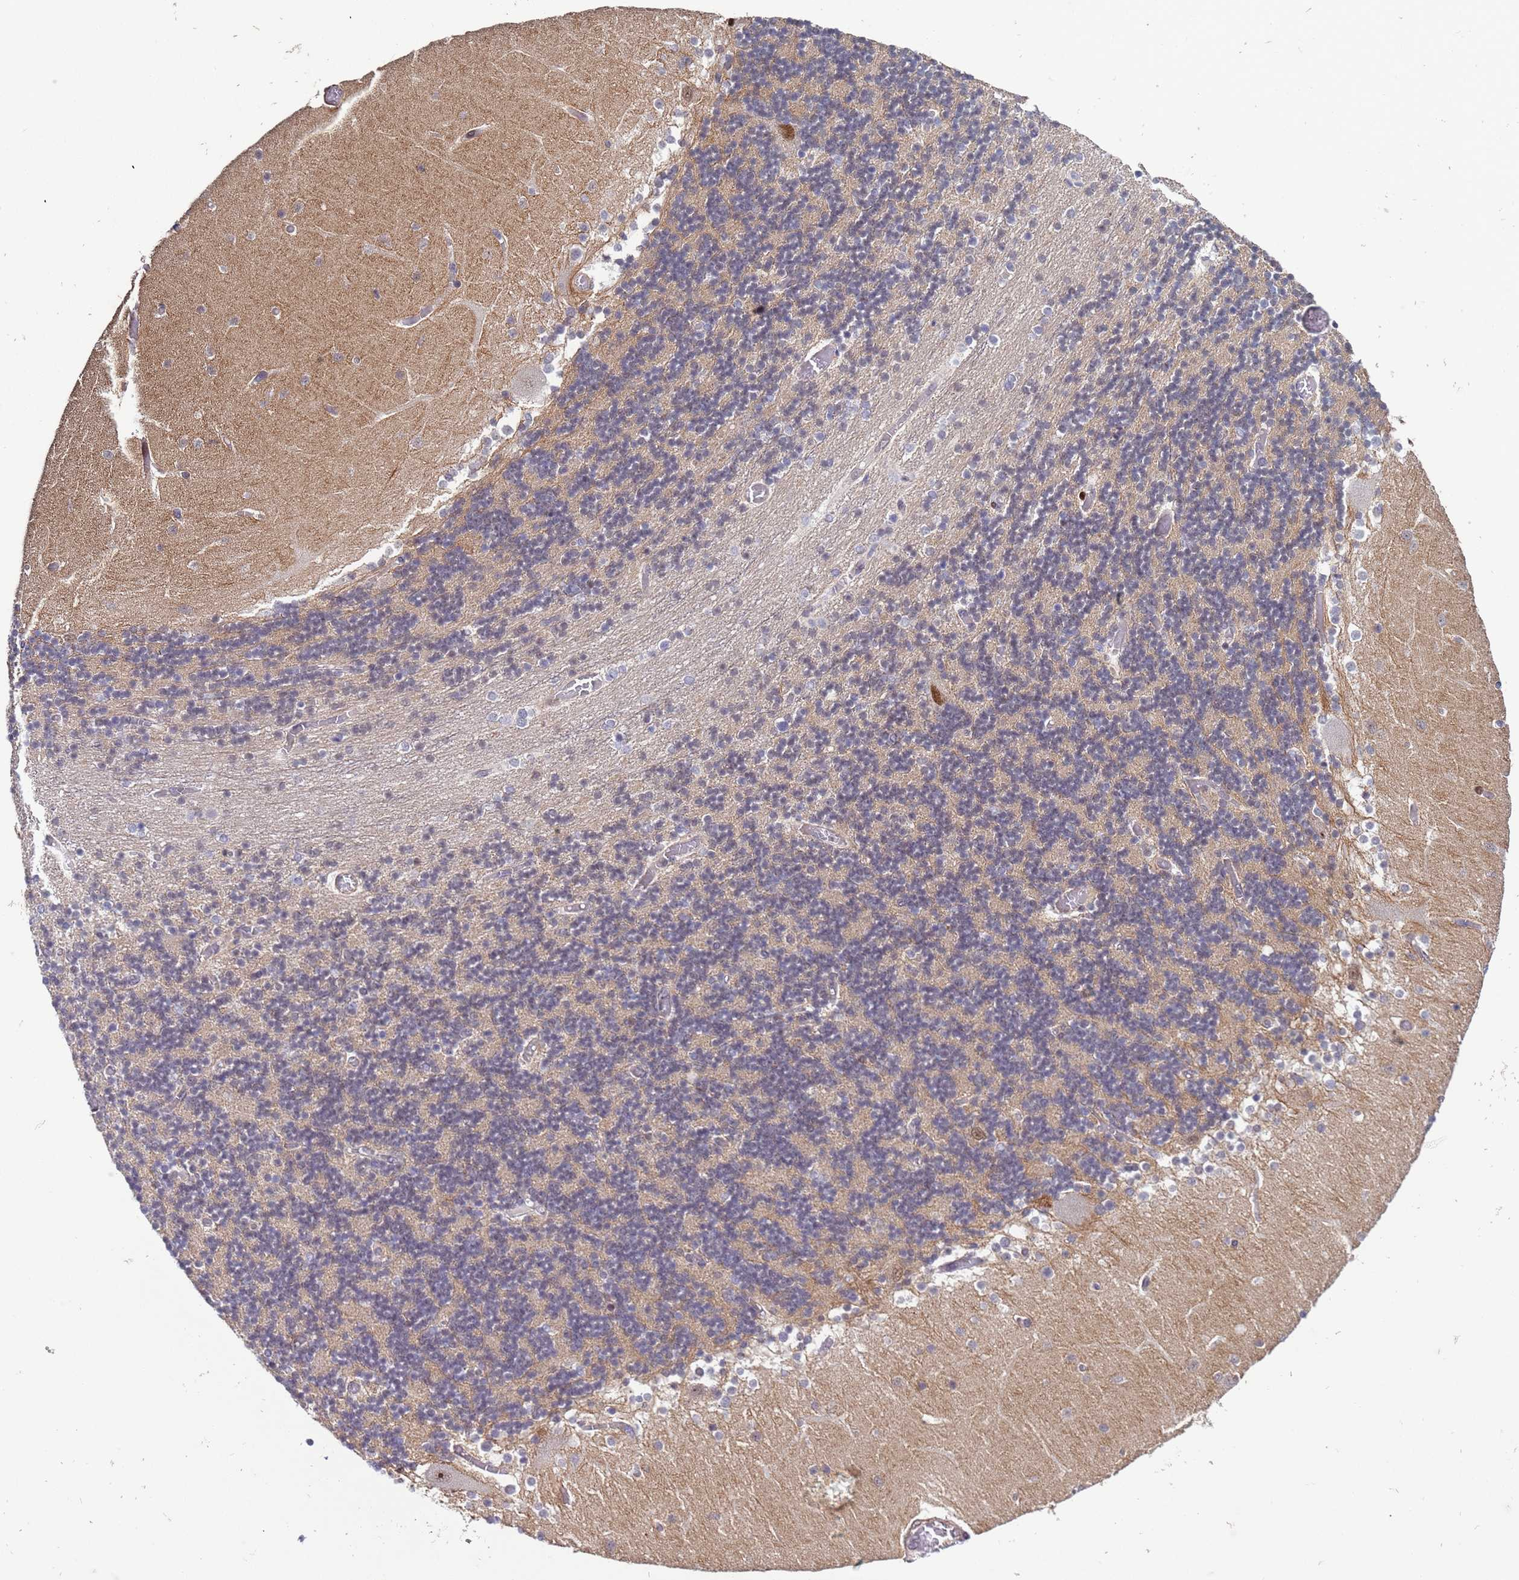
{"staining": {"intensity": "weak", "quantity": "<25%", "location": "cytoplasmic/membranous"}, "tissue": "cerebellum", "cell_type": "Cells in granular layer", "image_type": "normal", "snomed": [{"axis": "morphology", "description": "Normal tissue, NOS"}, {"axis": "topography", "description": "Cerebellum"}], "caption": "DAB immunohistochemical staining of normal cerebellum reveals no significant staining in cells in granular layer.", "gene": "SHC3", "patient": {"sex": "female", "age": 28}}